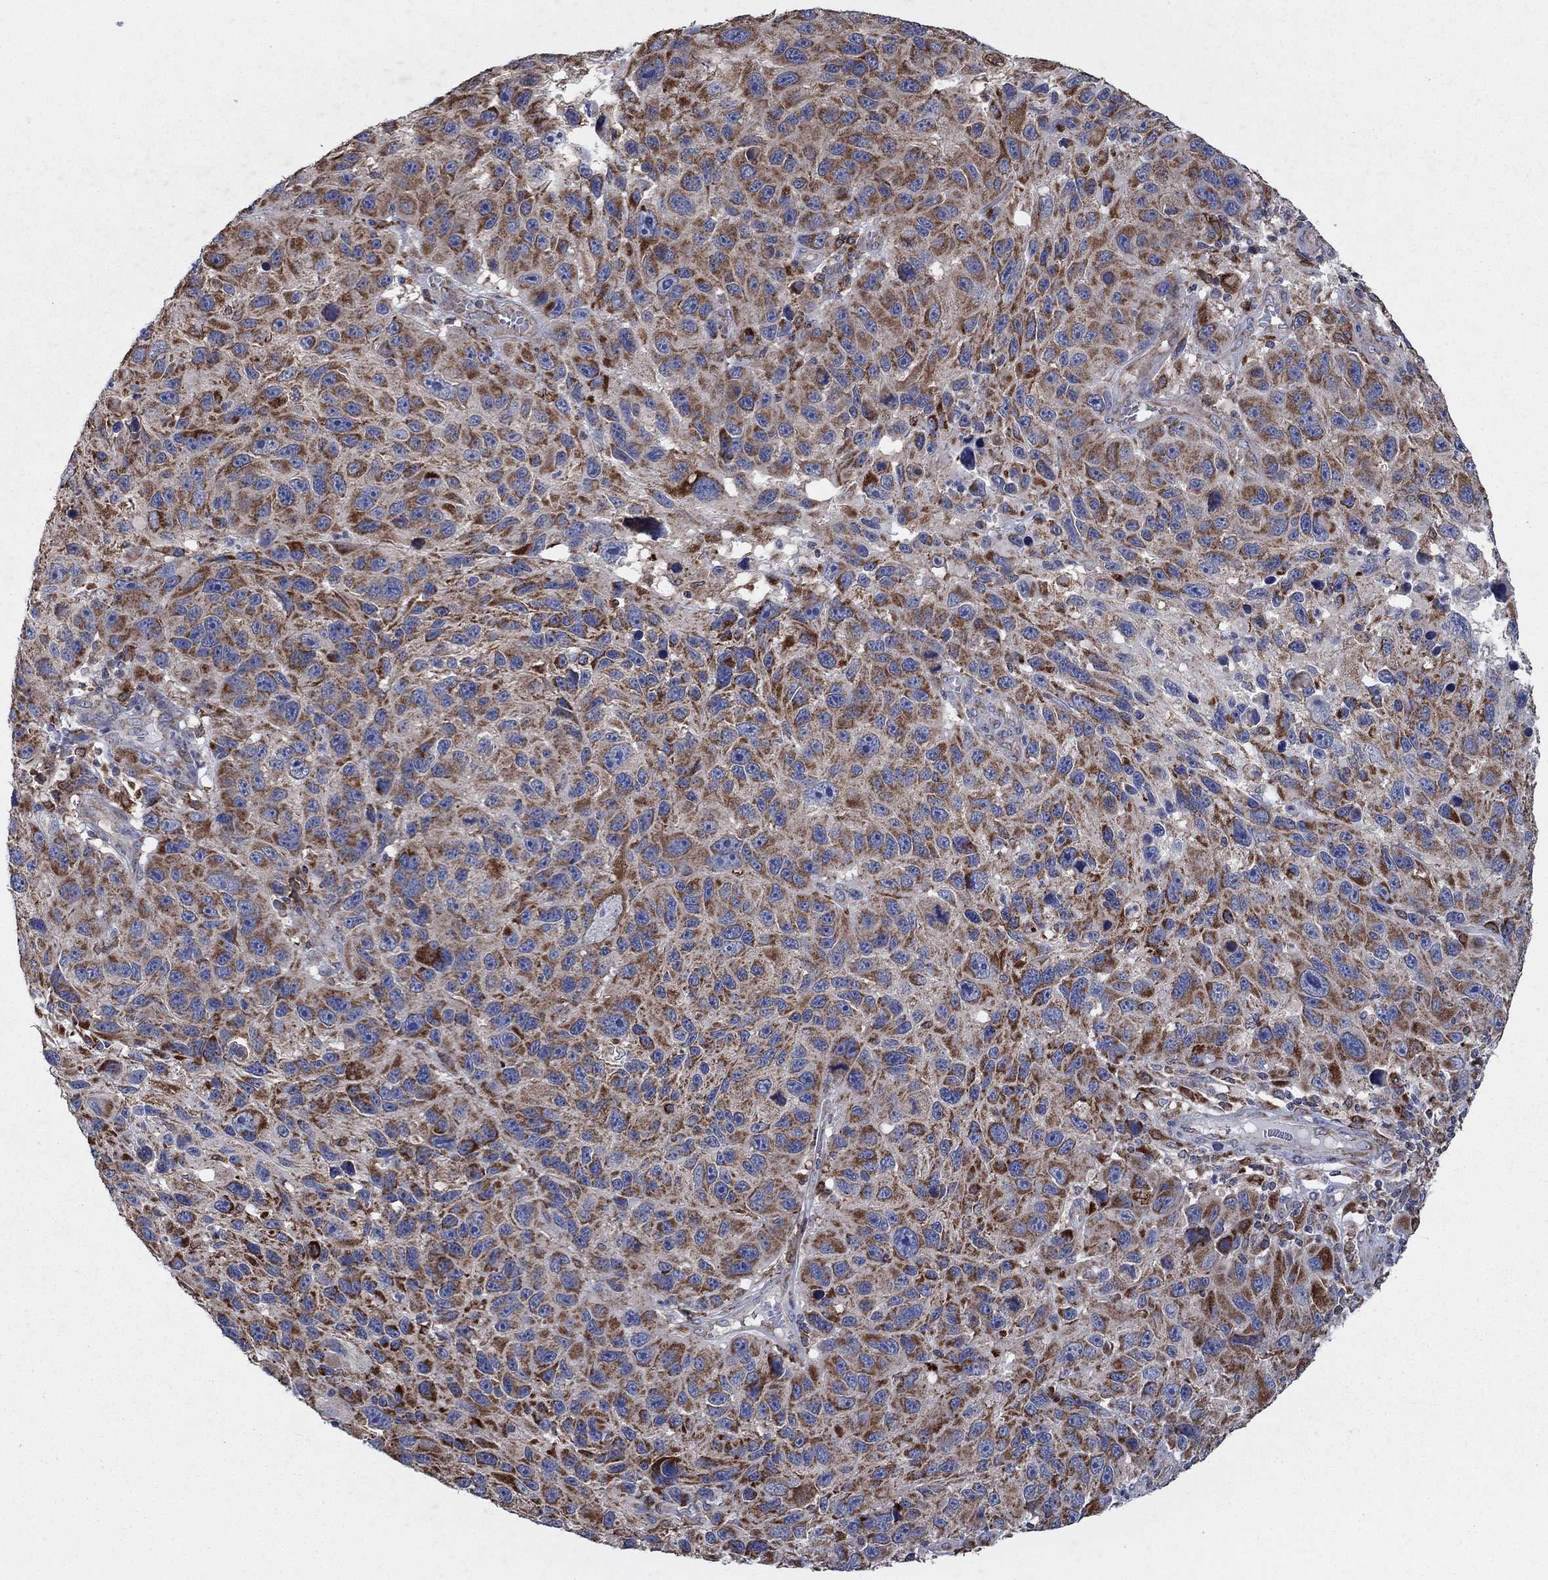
{"staining": {"intensity": "strong", "quantity": ">75%", "location": "cytoplasmic/membranous"}, "tissue": "melanoma", "cell_type": "Tumor cells", "image_type": "cancer", "snomed": [{"axis": "morphology", "description": "Malignant melanoma, NOS"}, {"axis": "topography", "description": "Skin"}], "caption": "High-power microscopy captured an IHC histopathology image of malignant melanoma, revealing strong cytoplasmic/membranous positivity in approximately >75% of tumor cells.", "gene": "NCEH1", "patient": {"sex": "male", "age": 53}}